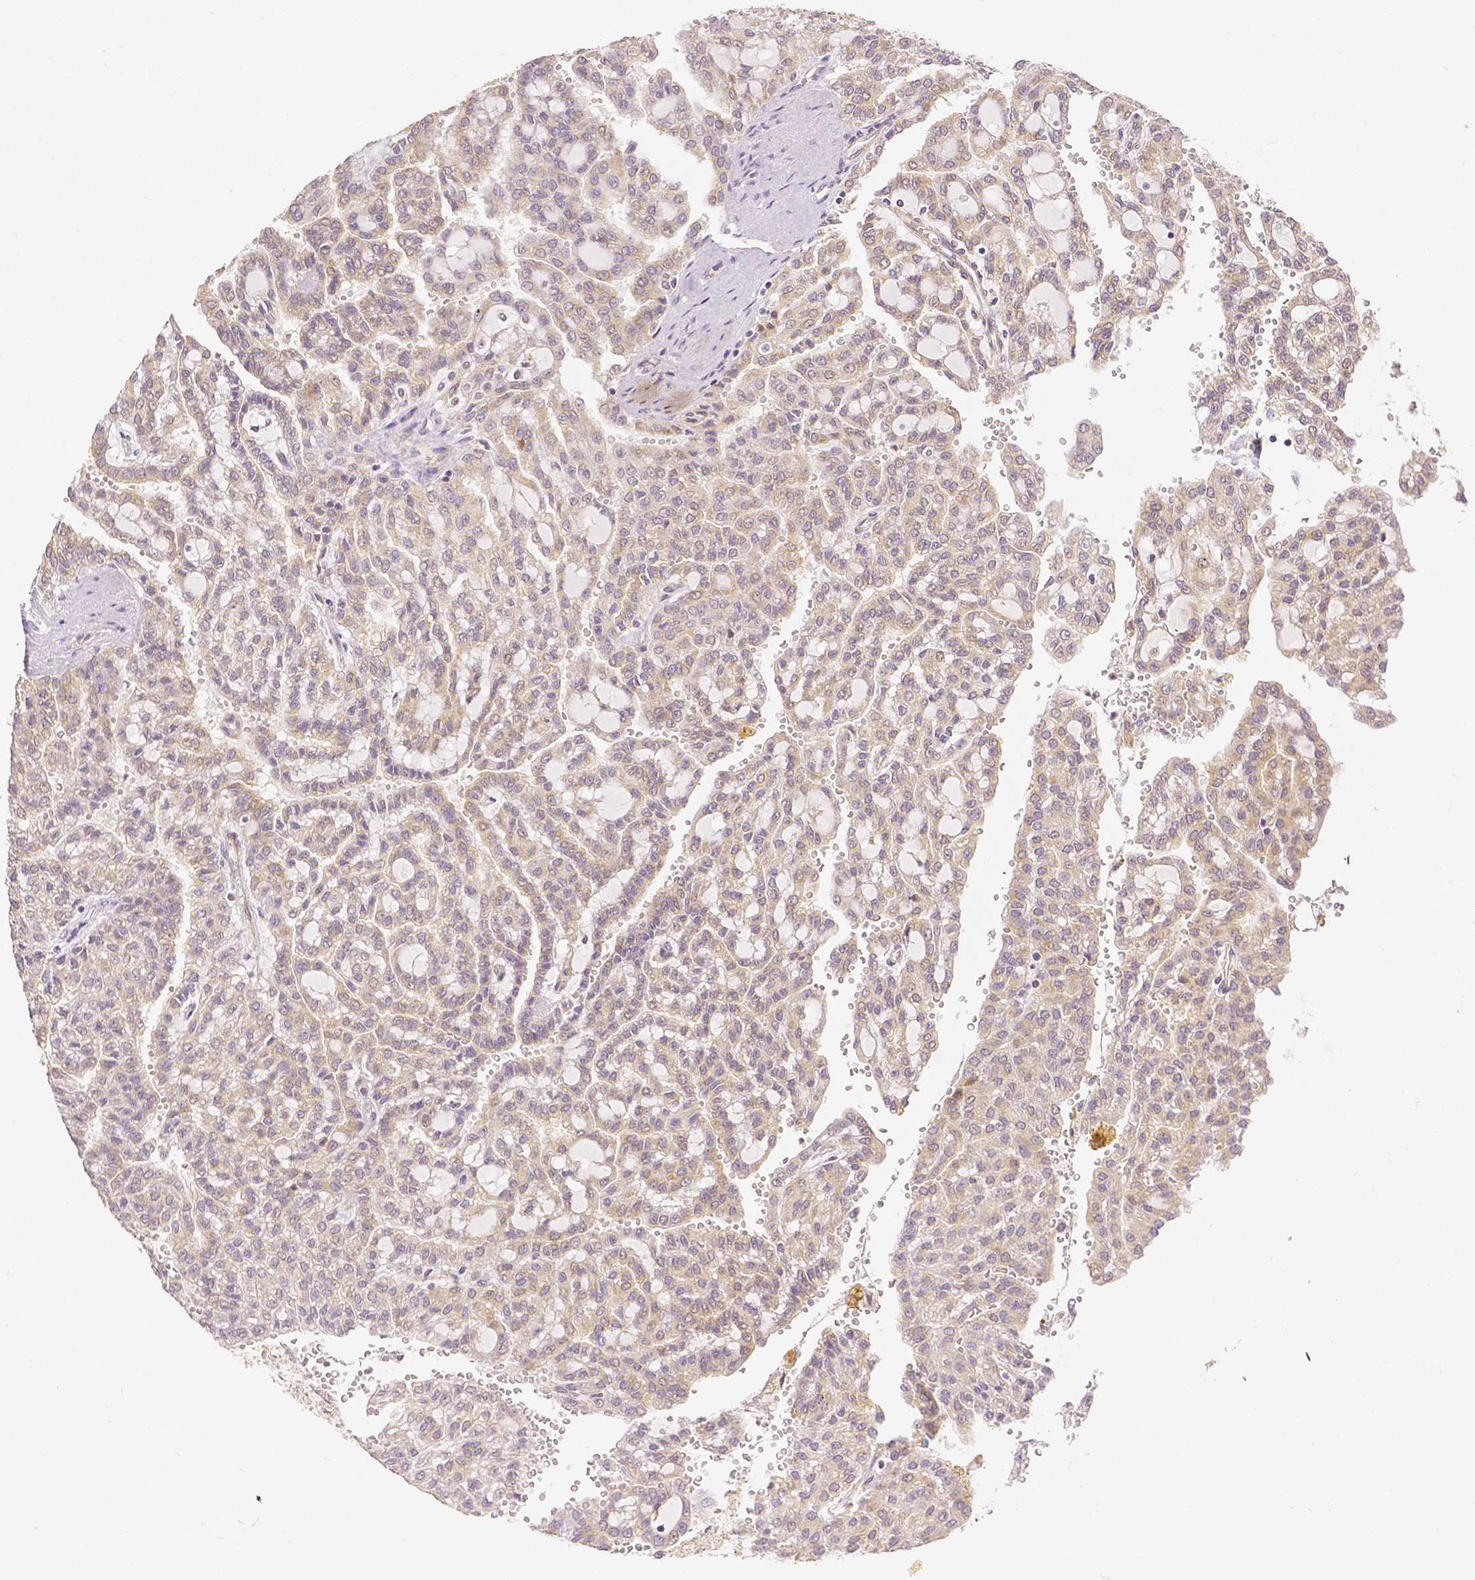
{"staining": {"intensity": "negative", "quantity": "none", "location": "none"}, "tissue": "renal cancer", "cell_type": "Tumor cells", "image_type": "cancer", "snomed": [{"axis": "morphology", "description": "Adenocarcinoma, NOS"}, {"axis": "topography", "description": "Kidney"}], "caption": "A high-resolution micrograph shows immunohistochemistry staining of renal cancer, which reveals no significant staining in tumor cells. (DAB (3,3'-diaminobenzidine) IHC with hematoxylin counter stain).", "gene": "RHOT1", "patient": {"sex": "male", "age": 63}}